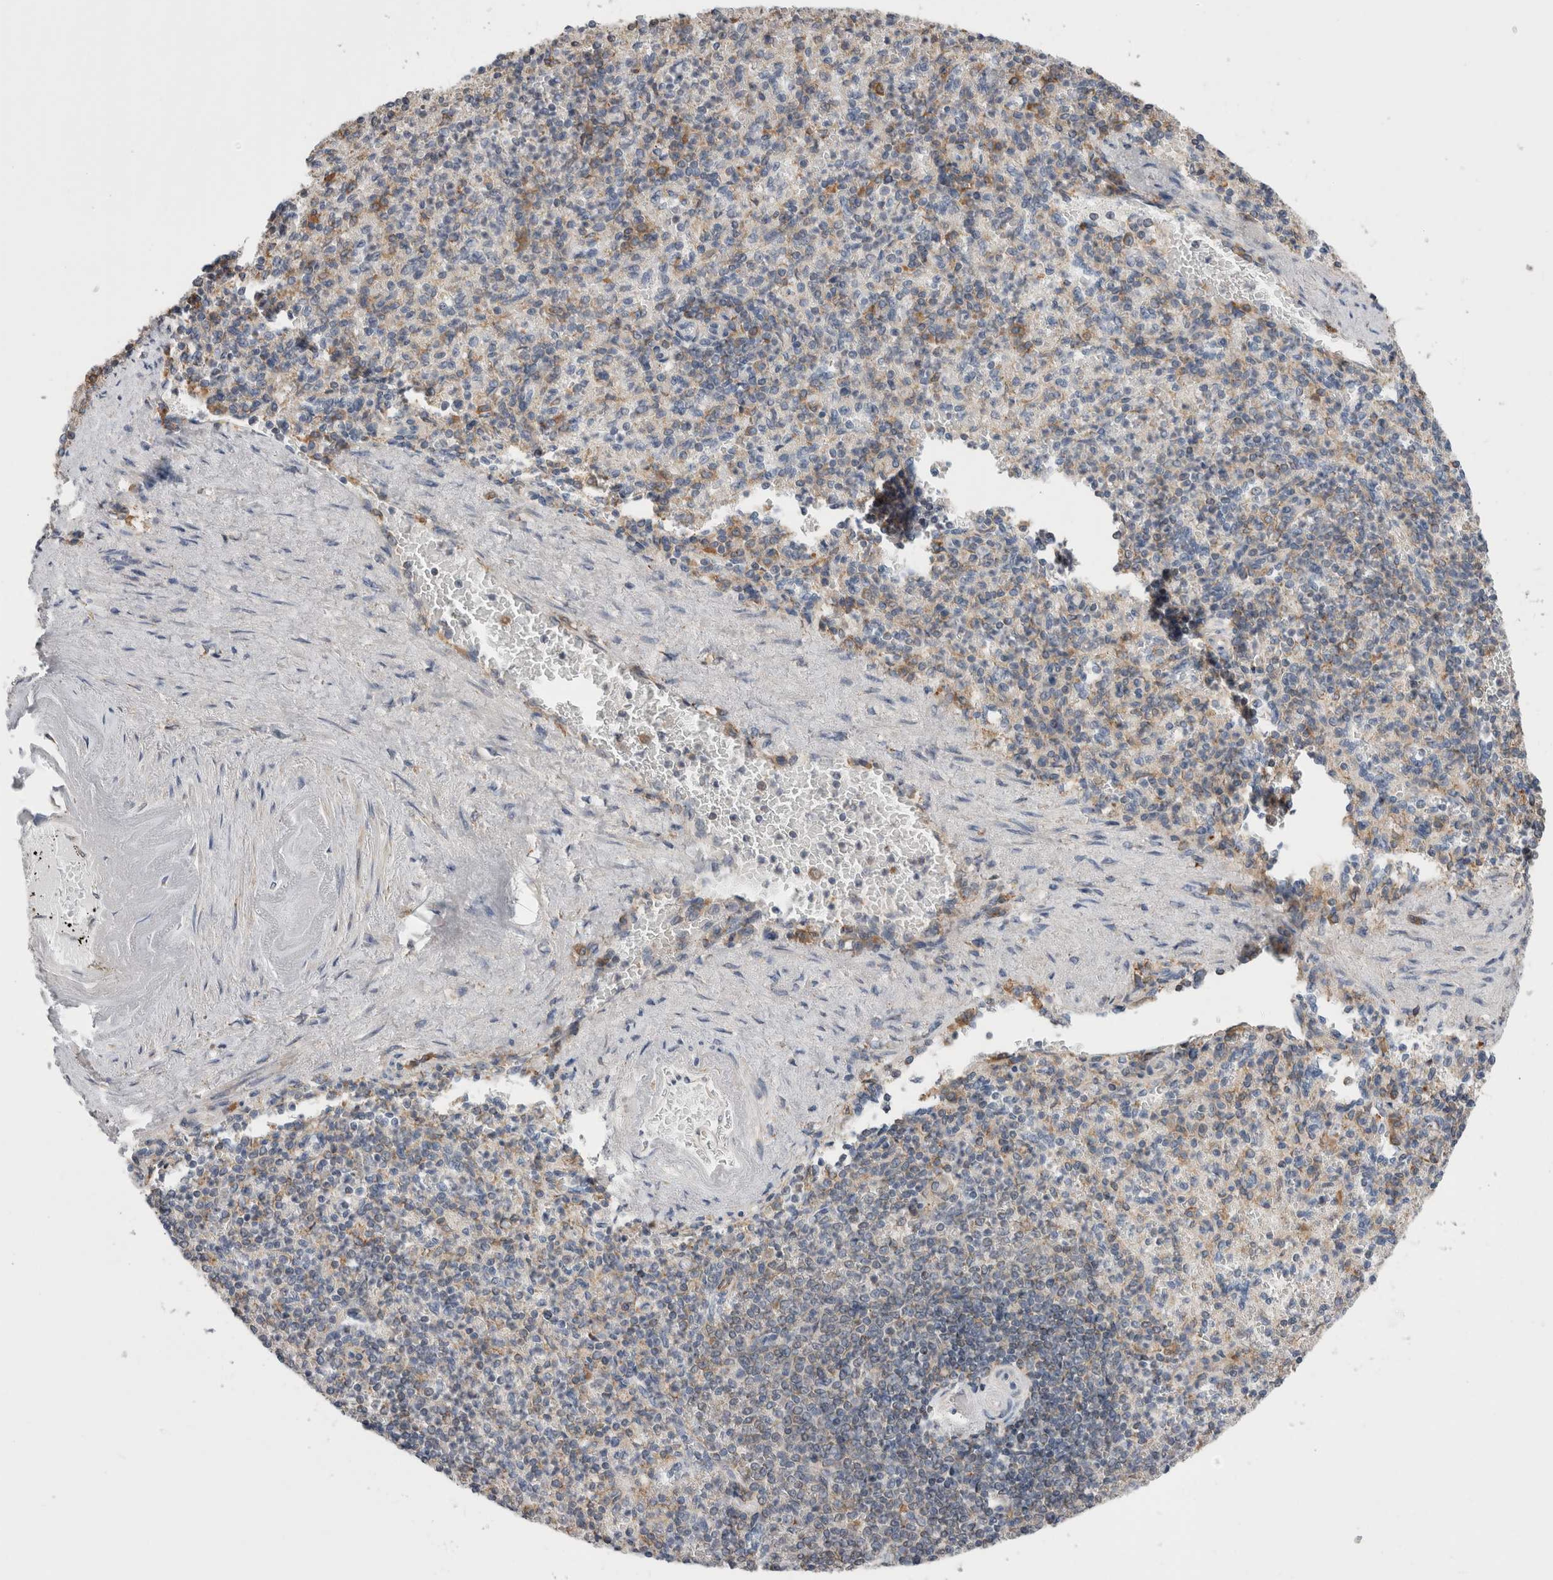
{"staining": {"intensity": "weak", "quantity": "<25%", "location": "cytoplasmic/membranous"}, "tissue": "spleen", "cell_type": "Cells in red pulp", "image_type": "normal", "snomed": [{"axis": "morphology", "description": "Normal tissue, NOS"}, {"axis": "topography", "description": "Spleen"}], "caption": "Human spleen stained for a protein using IHC shows no expression in cells in red pulp.", "gene": "SMAP2", "patient": {"sex": "female", "age": 74}}